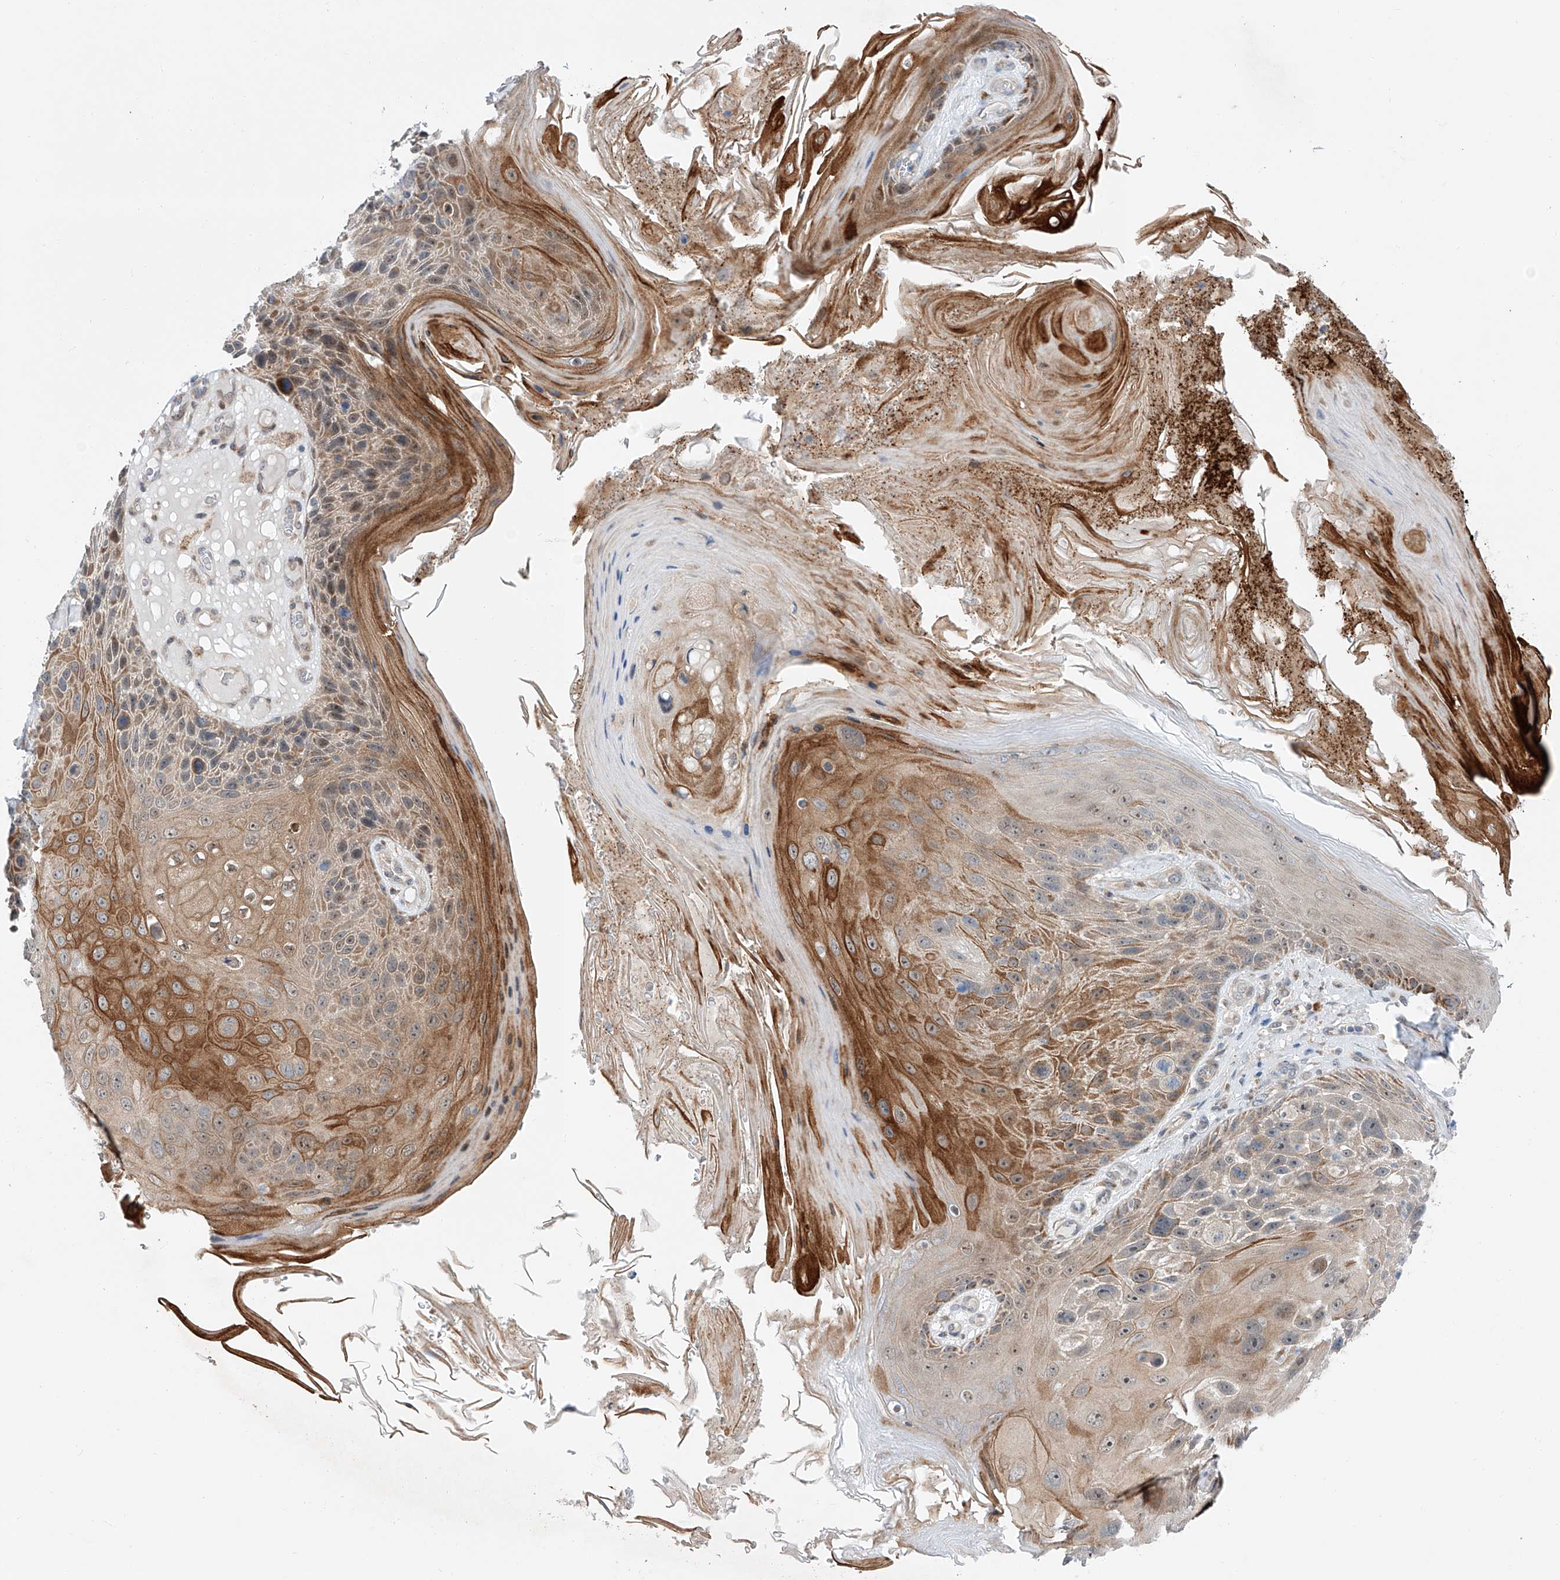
{"staining": {"intensity": "moderate", "quantity": "<25%", "location": "cytoplasmic/membranous"}, "tissue": "skin cancer", "cell_type": "Tumor cells", "image_type": "cancer", "snomed": [{"axis": "morphology", "description": "Squamous cell carcinoma, NOS"}, {"axis": "topography", "description": "Skin"}], "caption": "A brown stain labels moderate cytoplasmic/membranous expression of a protein in human skin cancer tumor cells.", "gene": "CLDND1", "patient": {"sex": "female", "age": 88}}